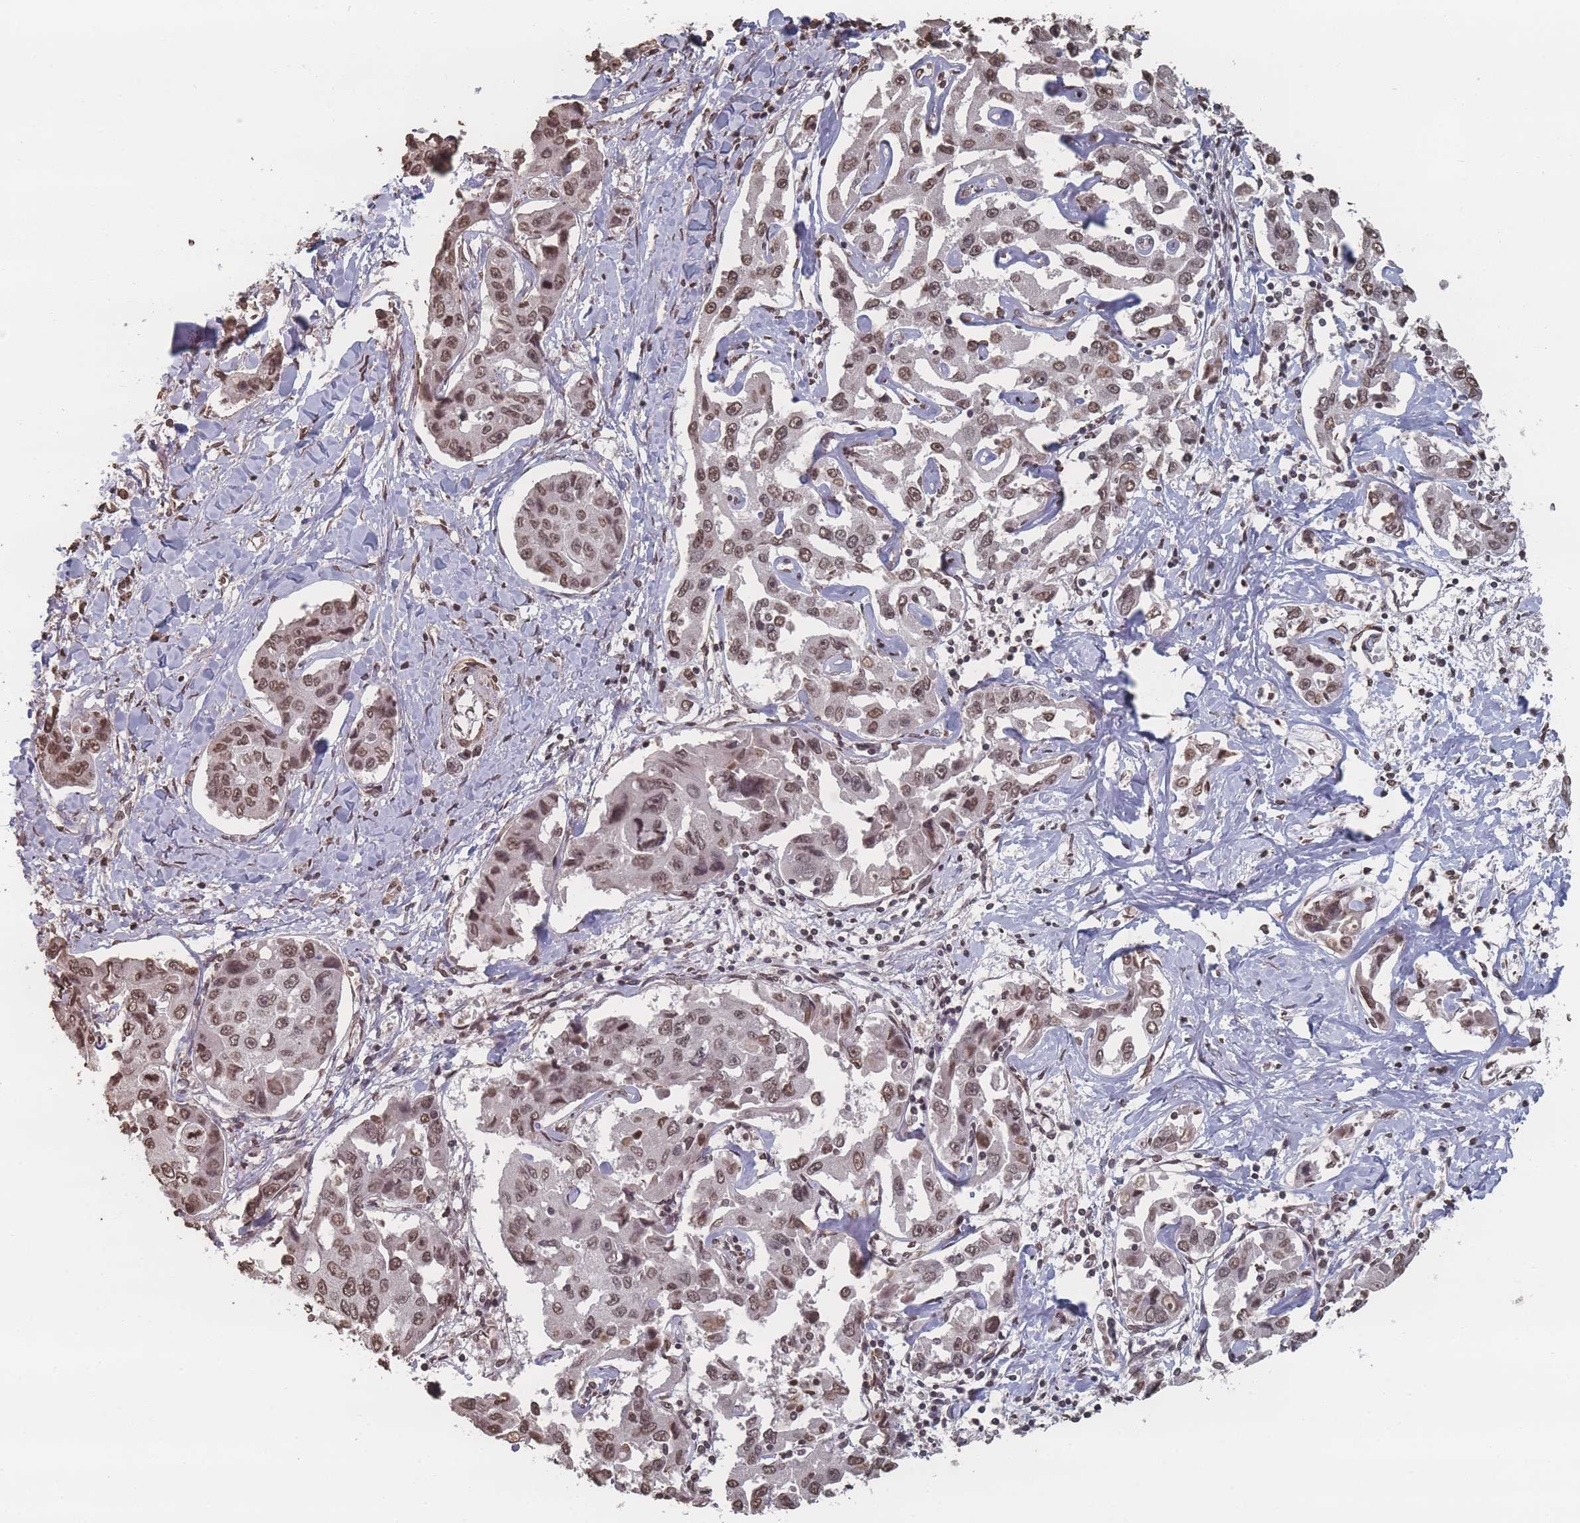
{"staining": {"intensity": "moderate", "quantity": ">75%", "location": "nuclear"}, "tissue": "liver cancer", "cell_type": "Tumor cells", "image_type": "cancer", "snomed": [{"axis": "morphology", "description": "Cholangiocarcinoma"}, {"axis": "topography", "description": "Liver"}], "caption": "Immunohistochemistry of human cholangiocarcinoma (liver) reveals medium levels of moderate nuclear staining in about >75% of tumor cells.", "gene": "PLEKHG5", "patient": {"sex": "male", "age": 59}}